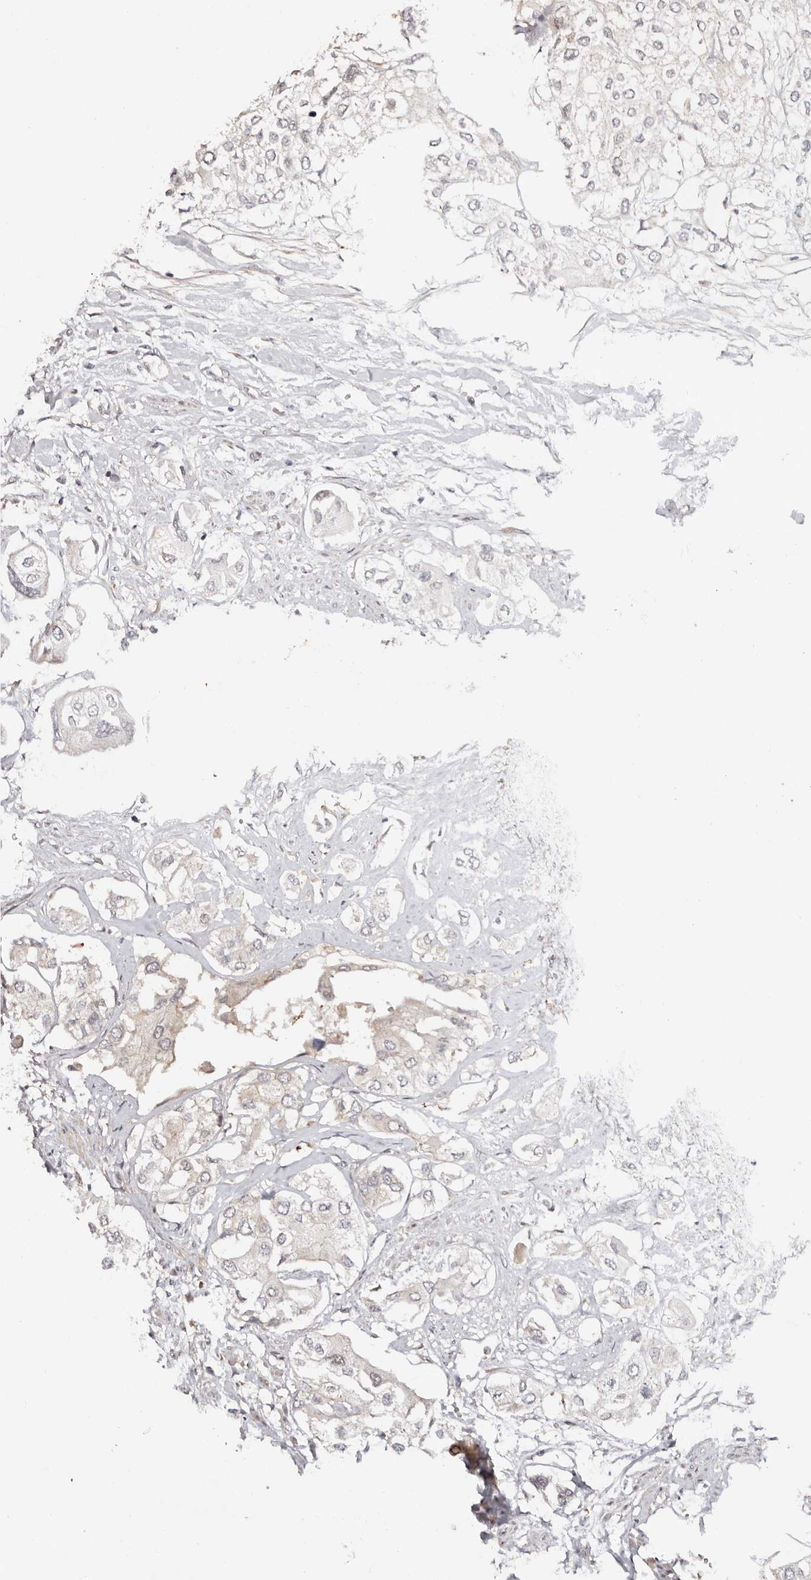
{"staining": {"intensity": "negative", "quantity": "none", "location": "none"}, "tissue": "urothelial cancer", "cell_type": "Tumor cells", "image_type": "cancer", "snomed": [{"axis": "morphology", "description": "Urothelial carcinoma, High grade"}, {"axis": "topography", "description": "Urinary bladder"}], "caption": "This is an IHC image of human urothelial cancer. There is no expression in tumor cells.", "gene": "ODF2L", "patient": {"sex": "male", "age": 64}}